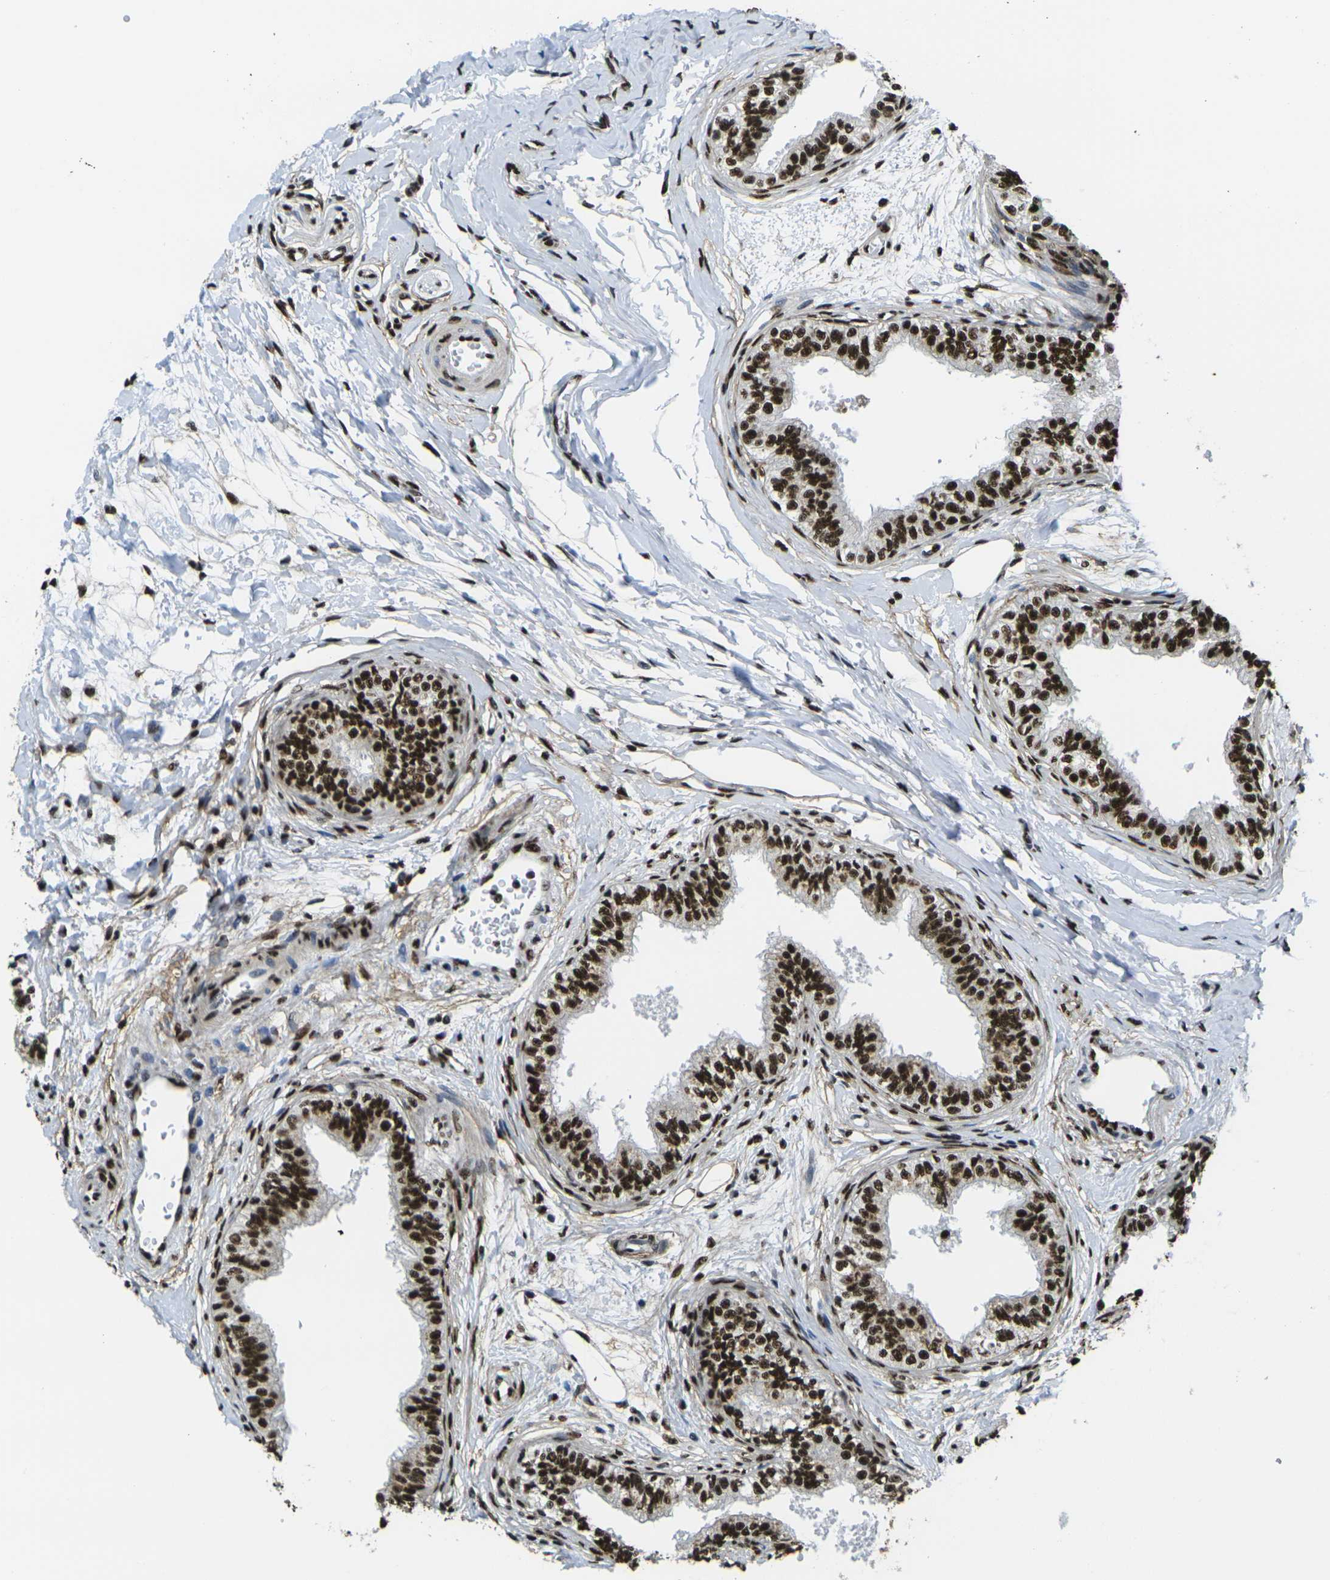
{"staining": {"intensity": "strong", "quantity": ">75%", "location": "nuclear"}, "tissue": "epididymis", "cell_type": "Glandular cells", "image_type": "normal", "snomed": [{"axis": "morphology", "description": "Normal tissue, NOS"}, {"axis": "morphology", "description": "Adenocarcinoma, metastatic, NOS"}, {"axis": "topography", "description": "Testis"}, {"axis": "topography", "description": "Epididymis"}], "caption": "Glandular cells display high levels of strong nuclear expression in about >75% of cells in benign human epididymis.", "gene": "SMARCC1", "patient": {"sex": "male", "age": 26}}